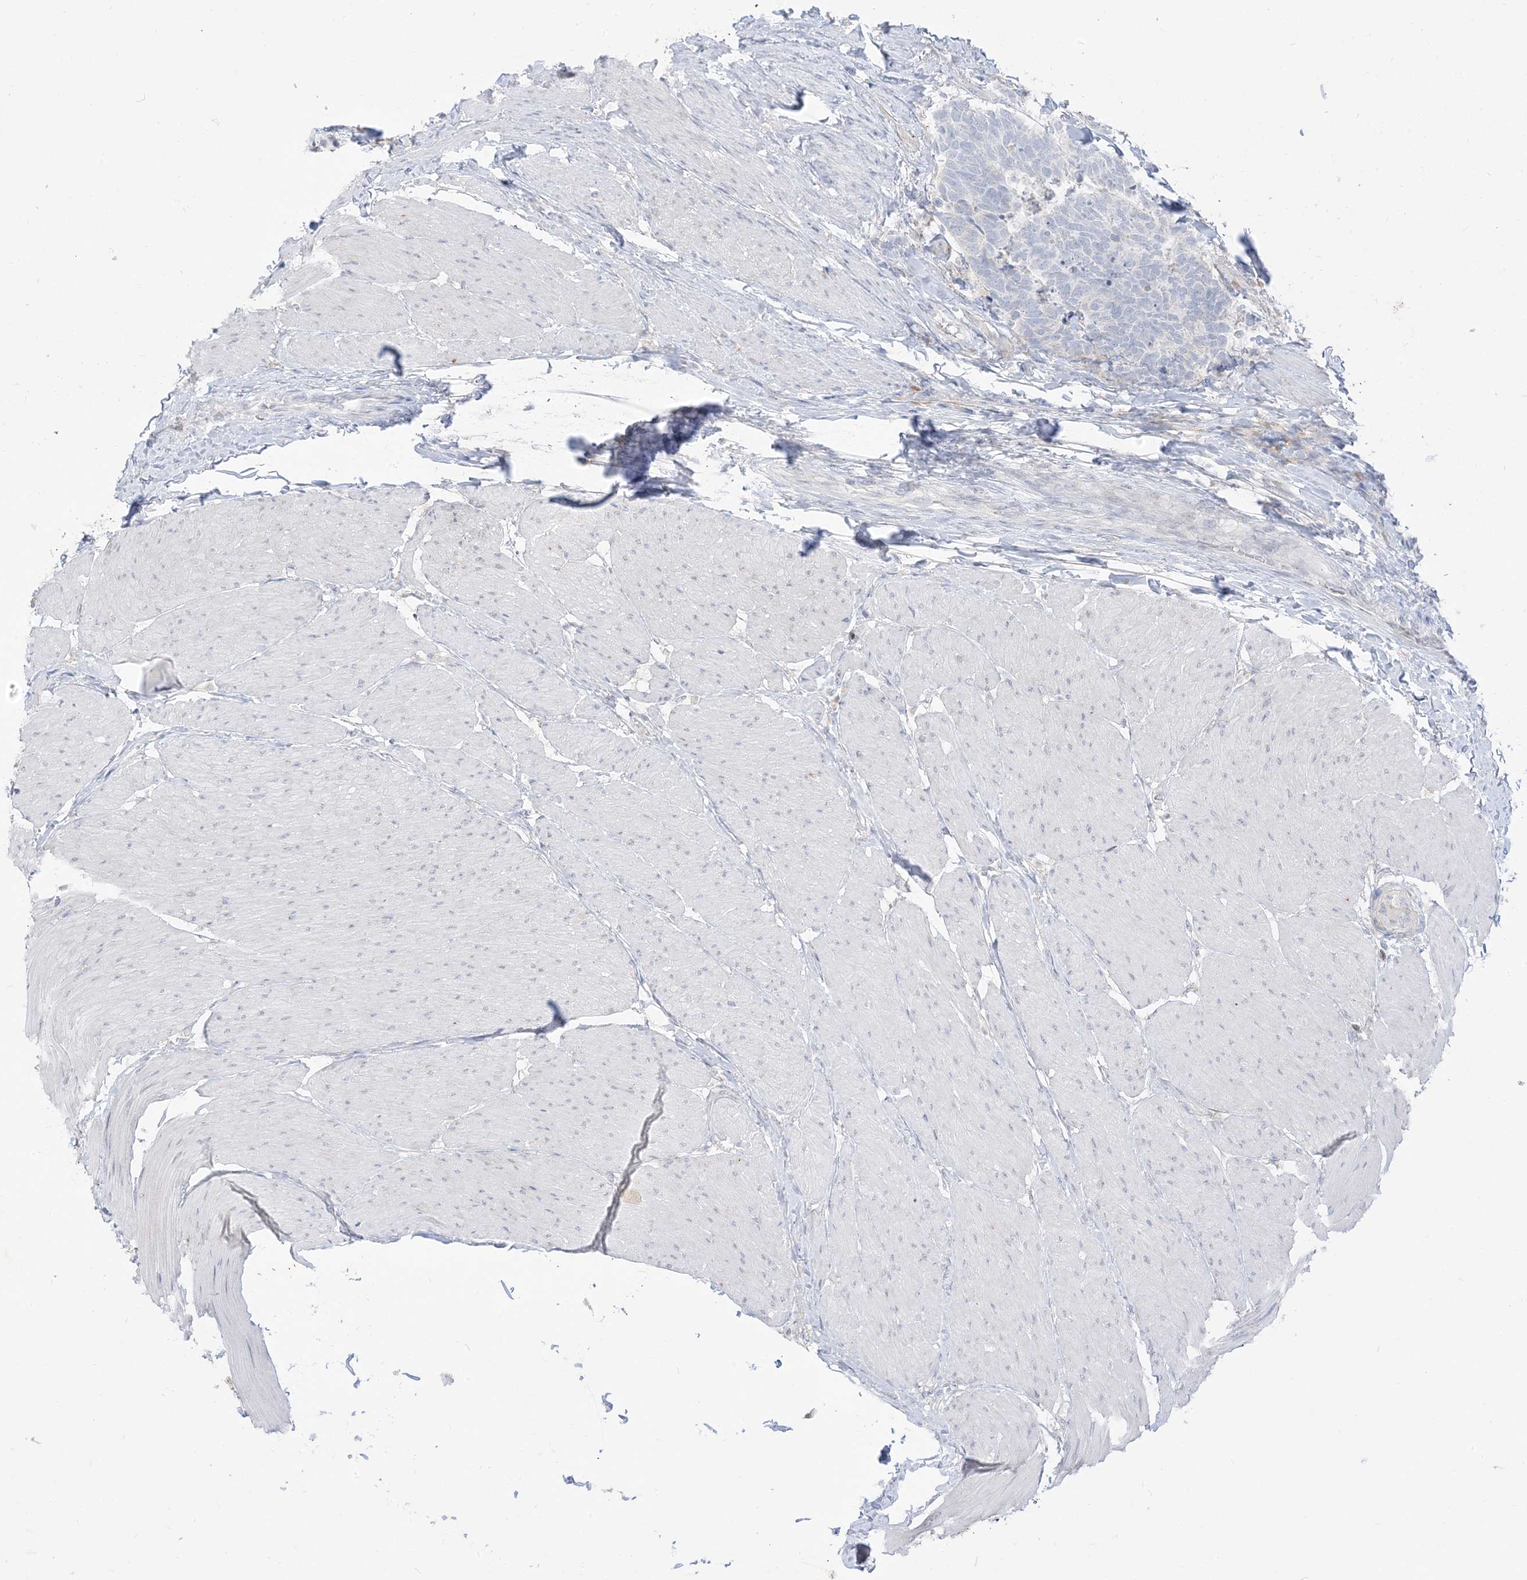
{"staining": {"intensity": "negative", "quantity": "none", "location": "none"}, "tissue": "carcinoid", "cell_type": "Tumor cells", "image_type": "cancer", "snomed": [{"axis": "morphology", "description": "Carcinoma, NOS"}, {"axis": "morphology", "description": "Carcinoid, malignant, NOS"}, {"axis": "topography", "description": "Urinary bladder"}], "caption": "An IHC photomicrograph of carcinoid is shown. There is no staining in tumor cells of carcinoid.", "gene": "LOXL3", "patient": {"sex": "male", "age": 57}}